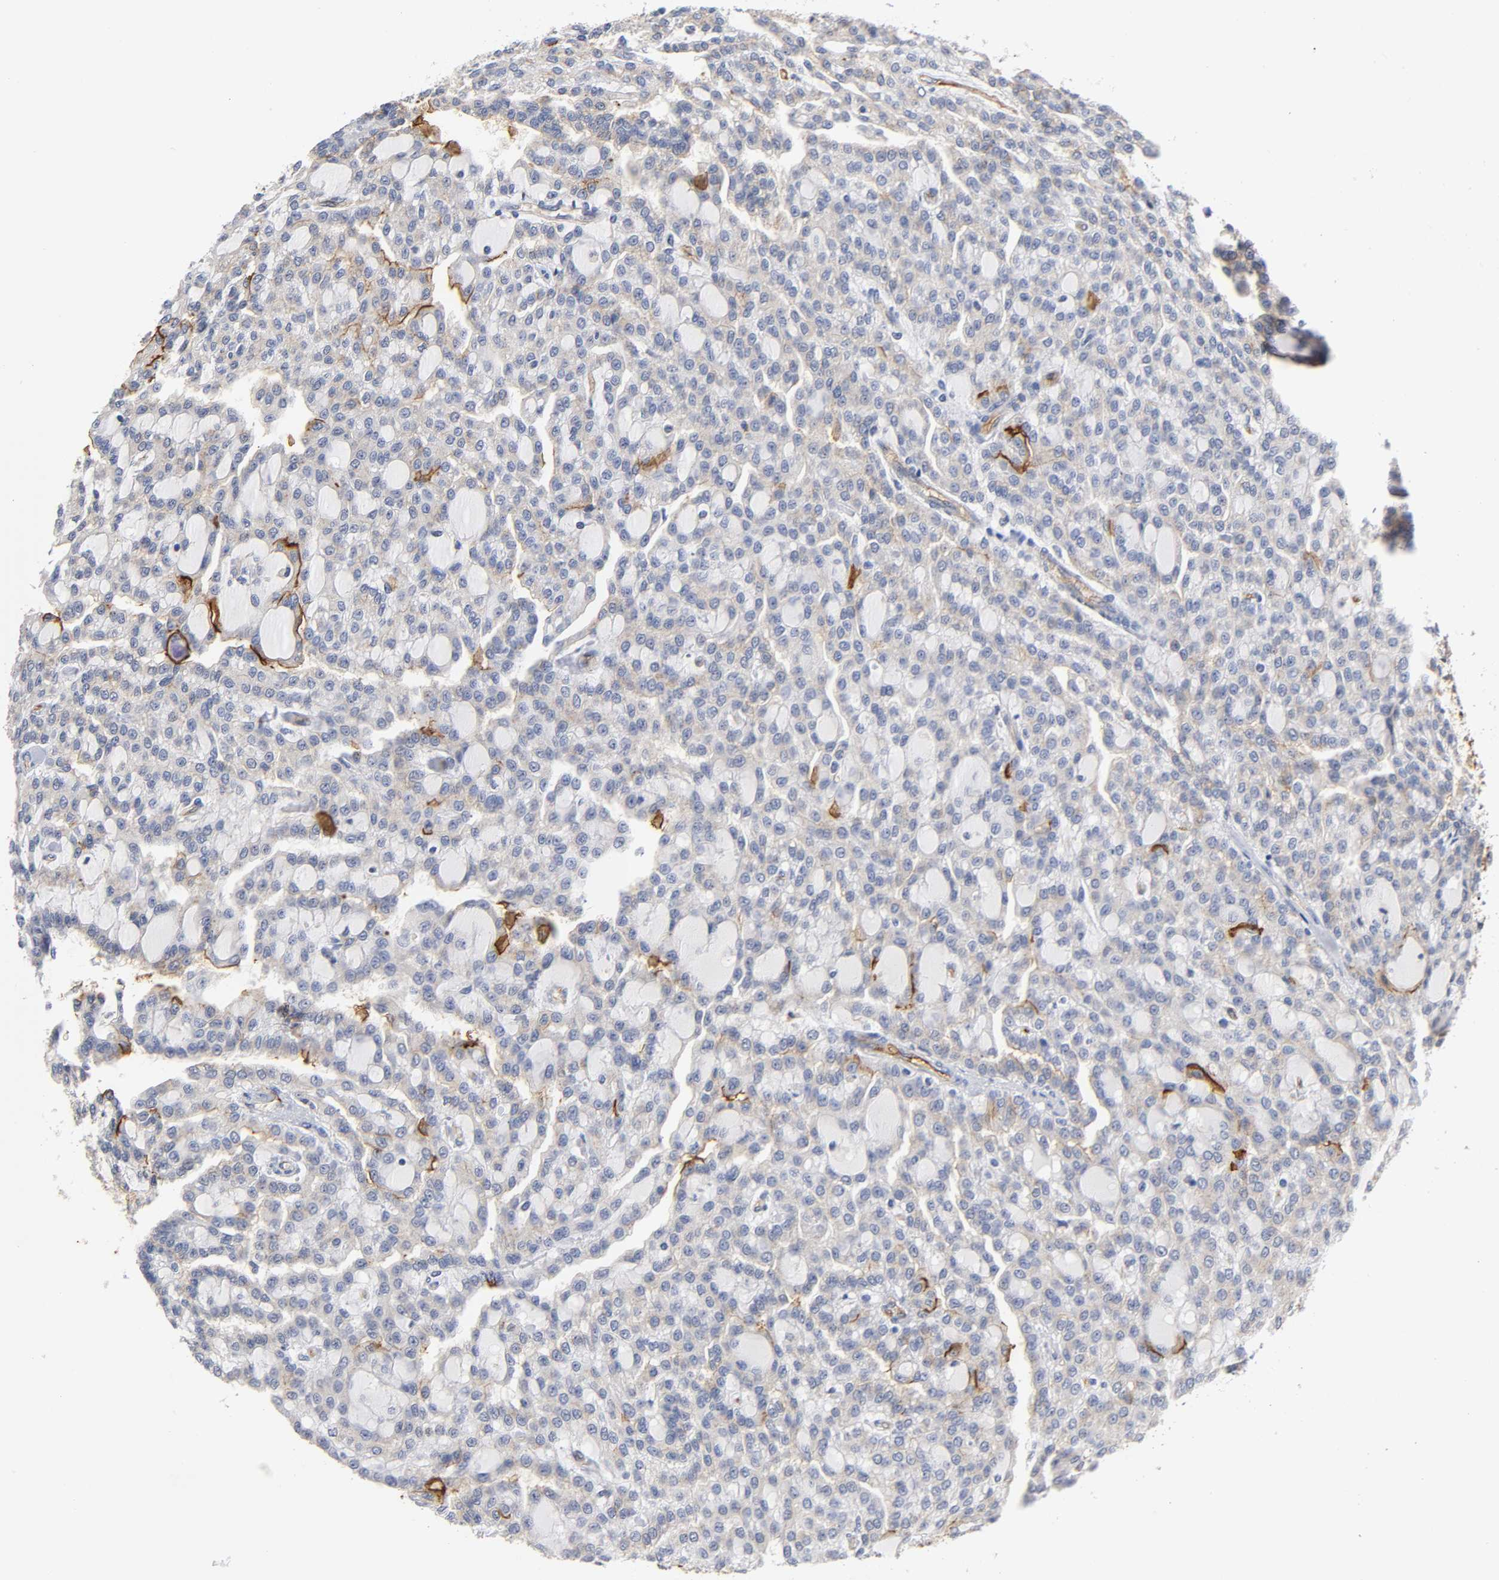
{"staining": {"intensity": "weak", "quantity": ">75%", "location": "cytoplasmic/membranous"}, "tissue": "renal cancer", "cell_type": "Tumor cells", "image_type": "cancer", "snomed": [{"axis": "morphology", "description": "Adenocarcinoma, NOS"}, {"axis": "topography", "description": "Kidney"}], "caption": "This photomicrograph exhibits immunohistochemistry (IHC) staining of renal cancer, with low weak cytoplasmic/membranous staining in about >75% of tumor cells.", "gene": "ICAM1", "patient": {"sex": "male", "age": 63}}